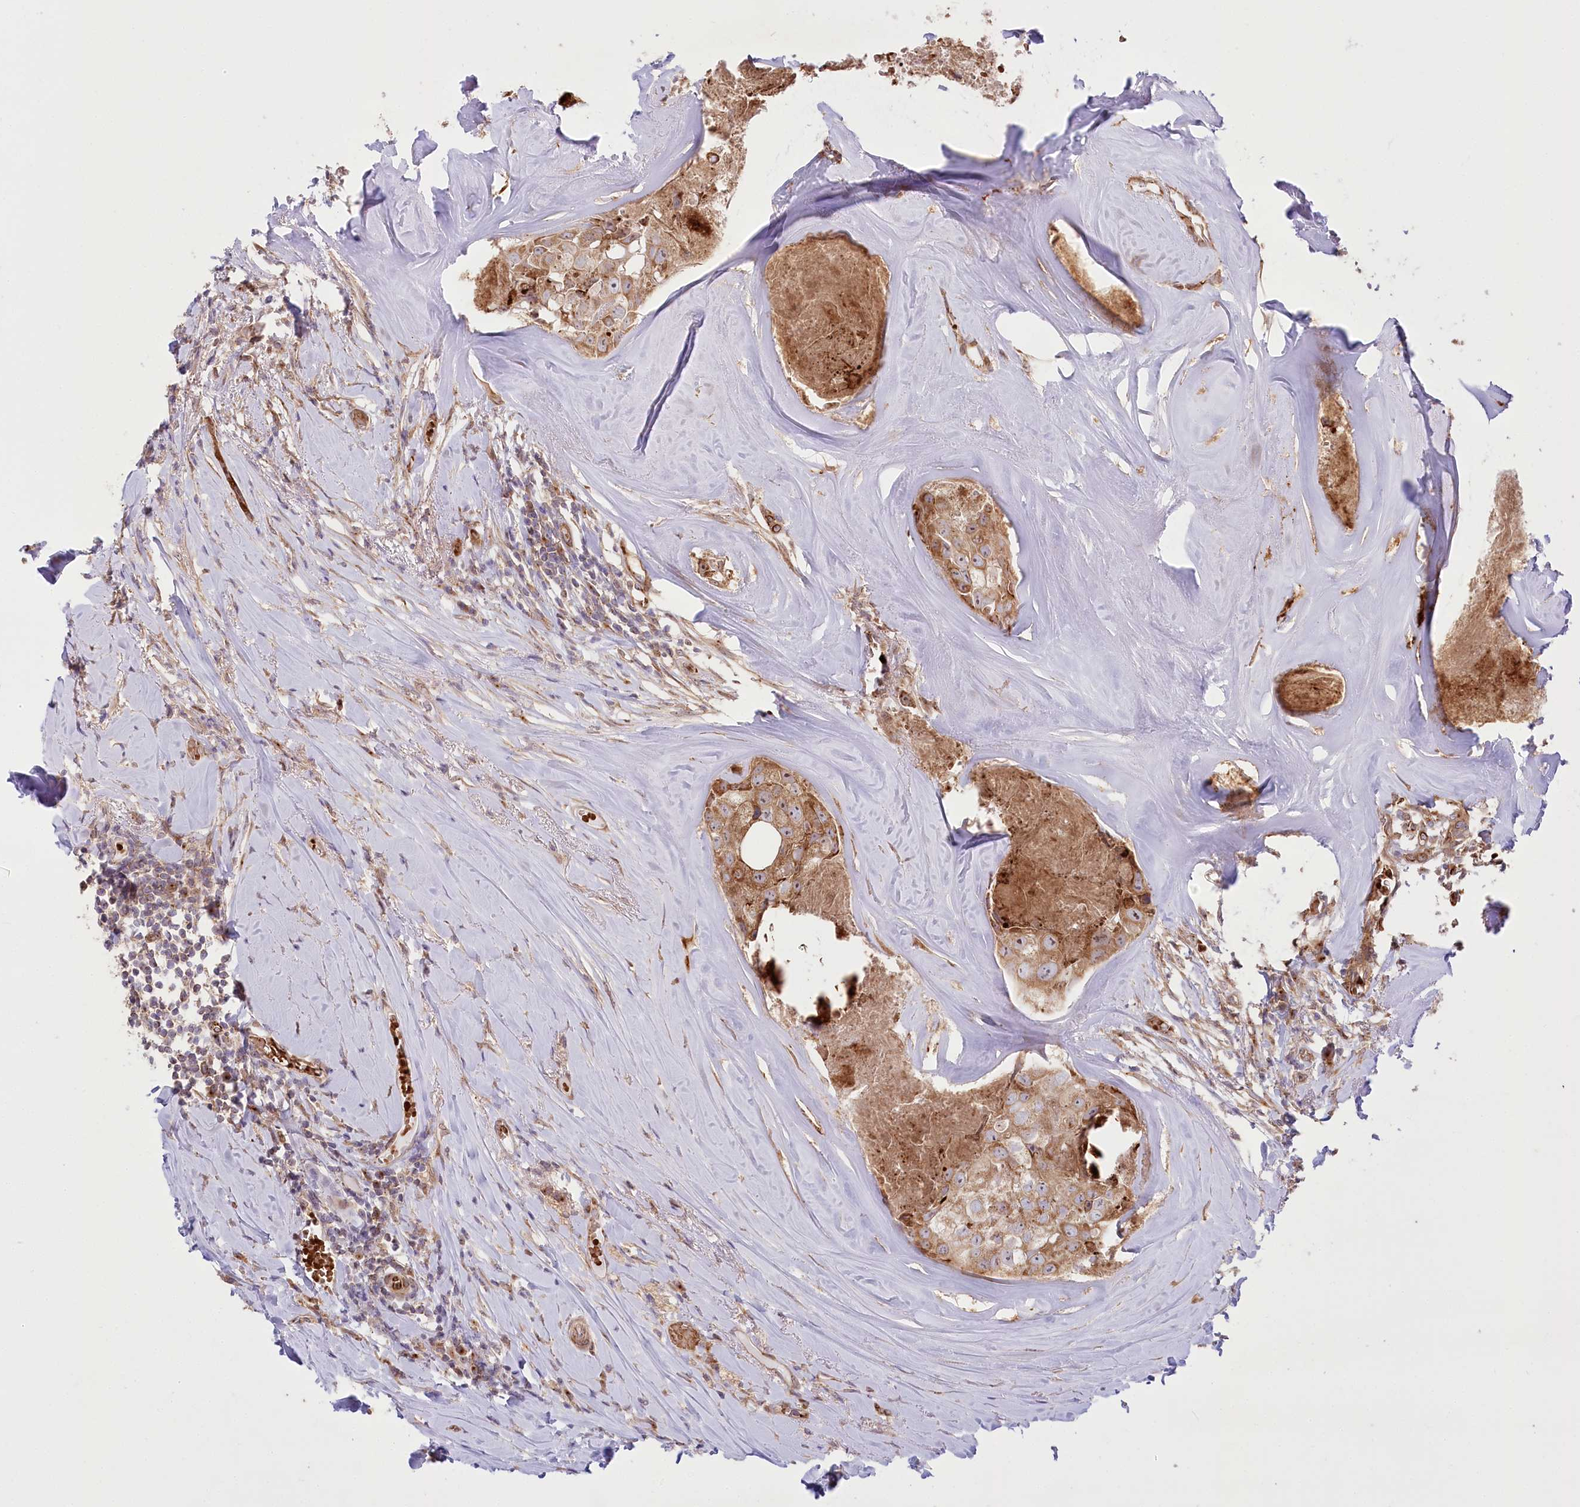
{"staining": {"intensity": "strong", "quantity": ">75%", "location": "cytoplasmic/membranous,nuclear"}, "tissue": "head and neck cancer", "cell_type": "Tumor cells", "image_type": "cancer", "snomed": [{"axis": "morphology", "description": "Adenocarcinoma, NOS"}, {"axis": "morphology", "description": "Adenocarcinoma, metastatic, NOS"}, {"axis": "topography", "description": "Head-Neck"}], "caption": "Protein staining of head and neck metastatic adenocarcinoma tissue exhibits strong cytoplasmic/membranous and nuclear positivity in approximately >75% of tumor cells.", "gene": "COMMD3", "patient": {"sex": "male", "age": 75}}